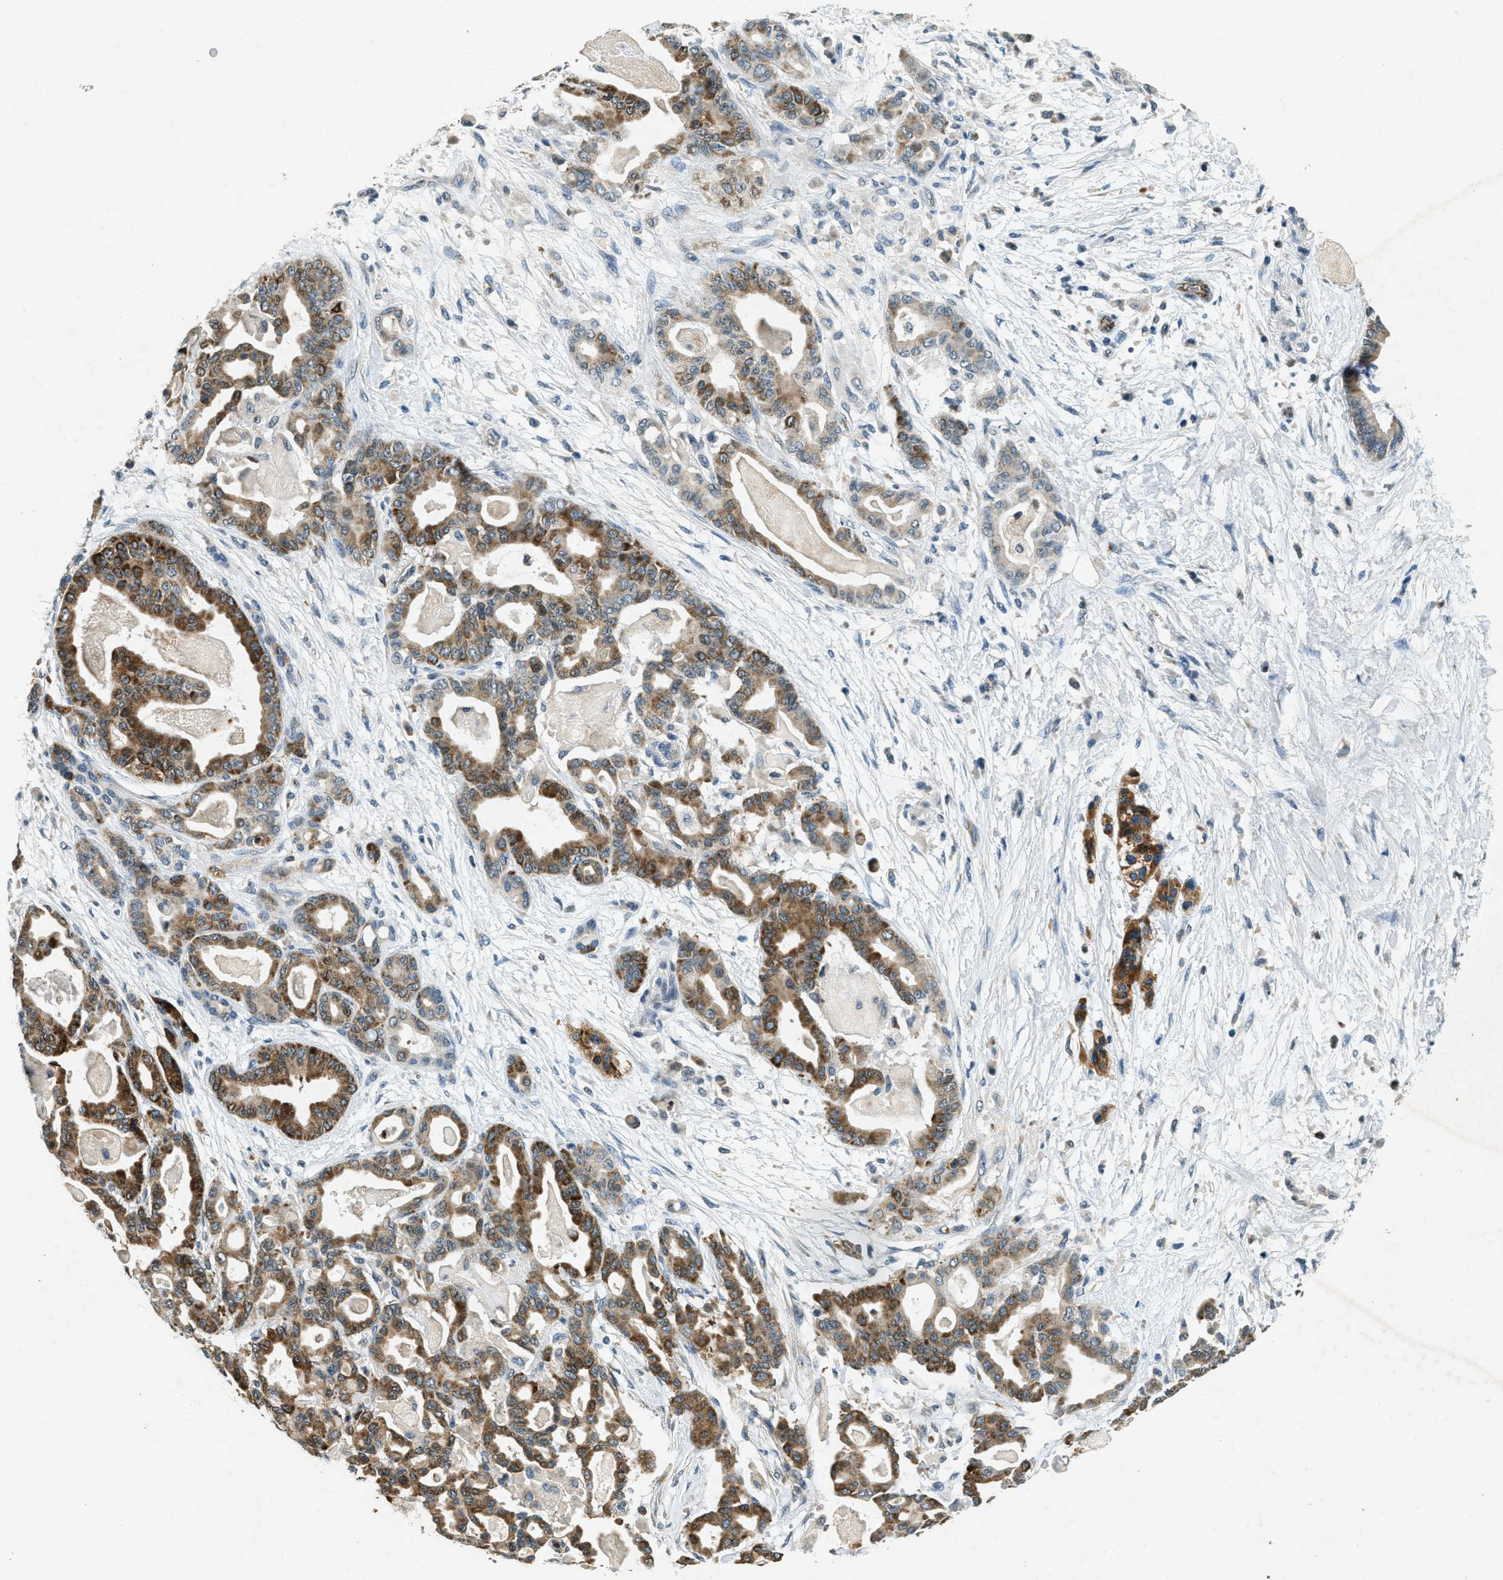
{"staining": {"intensity": "moderate", "quantity": ">75%", "location": "cytoplasmic/membranous"}, "tissue": "pancreatic cancer", "cell_type": "Tumor cells", "image_type": "cancer", "snomed": [{"axis": "morphology", "description": "Adenocarcinoma, NOS"}, {"axis": "topography", "description": "Pancreas"}], "caption": "Immunohistochemistry (DAB) staining of human pancreatic adenocarcinoma exhibits moderate cytoplasmic/membranous protein expression in approximately >75% of tumor cells.", "gene": "RAB3D", "patient": {"sex": "male", "age": 63}}